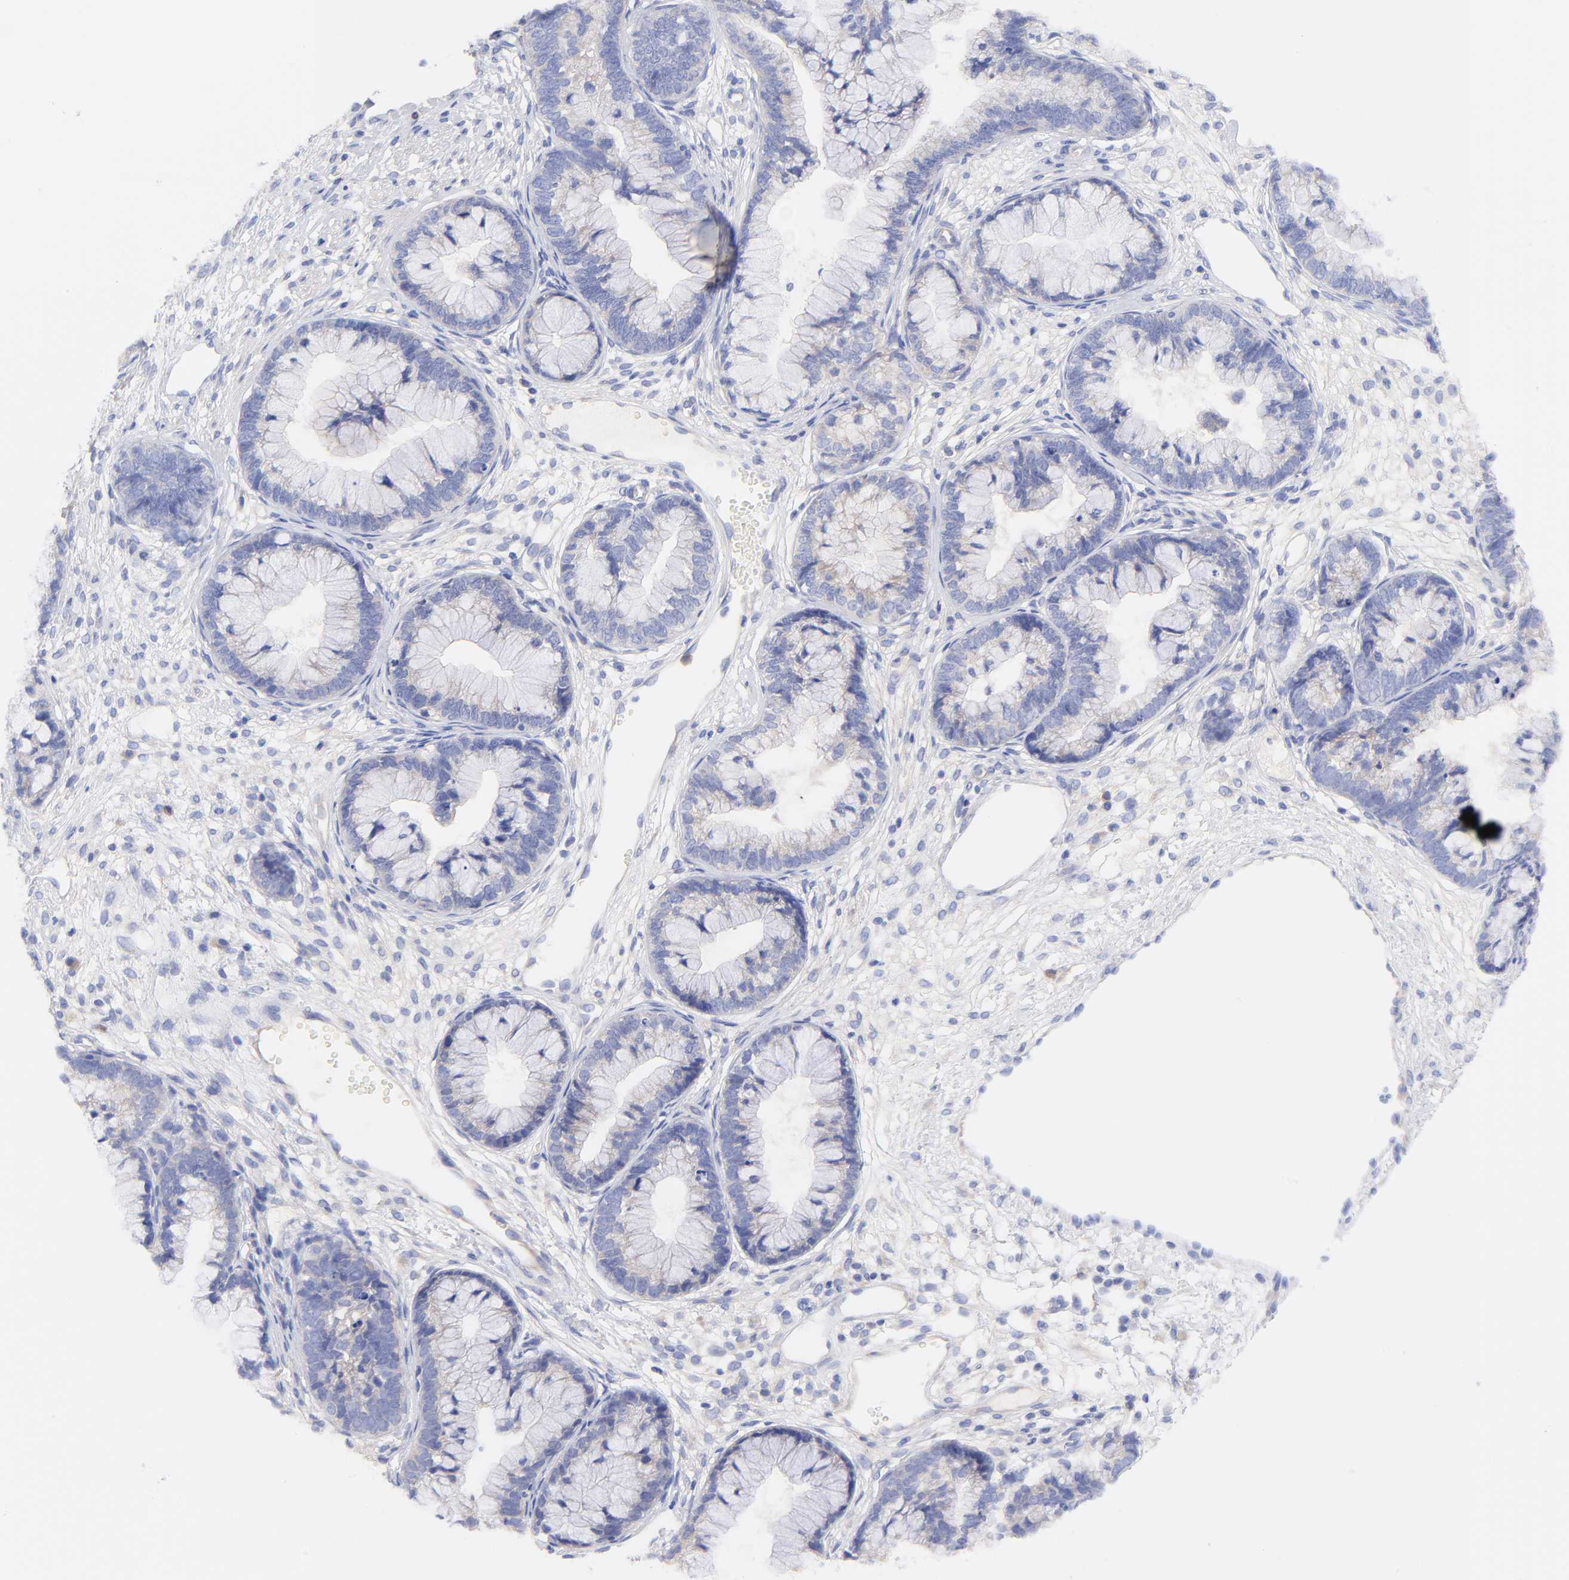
{"staining": {"intensity": "weak", "quantity": "<25%", "location": "cytoplasmic/membranous"}, "tissue": "cervical cancer", "cell_type": "Tumor cells", "image_type": "cancer", "snomed": [{"axis": "morphology", "description": "Adenocarcinoma, NOS"}, {"axis": "topography", "description": "Cervix"}], "caption": "The immunohistochemistry image has no significant expression in tumor cells of cervical cancer (adenocarcinoma) tissue.", "gene": "TNFRSF13C", "patient": {"sex": "female", "age": 44}}